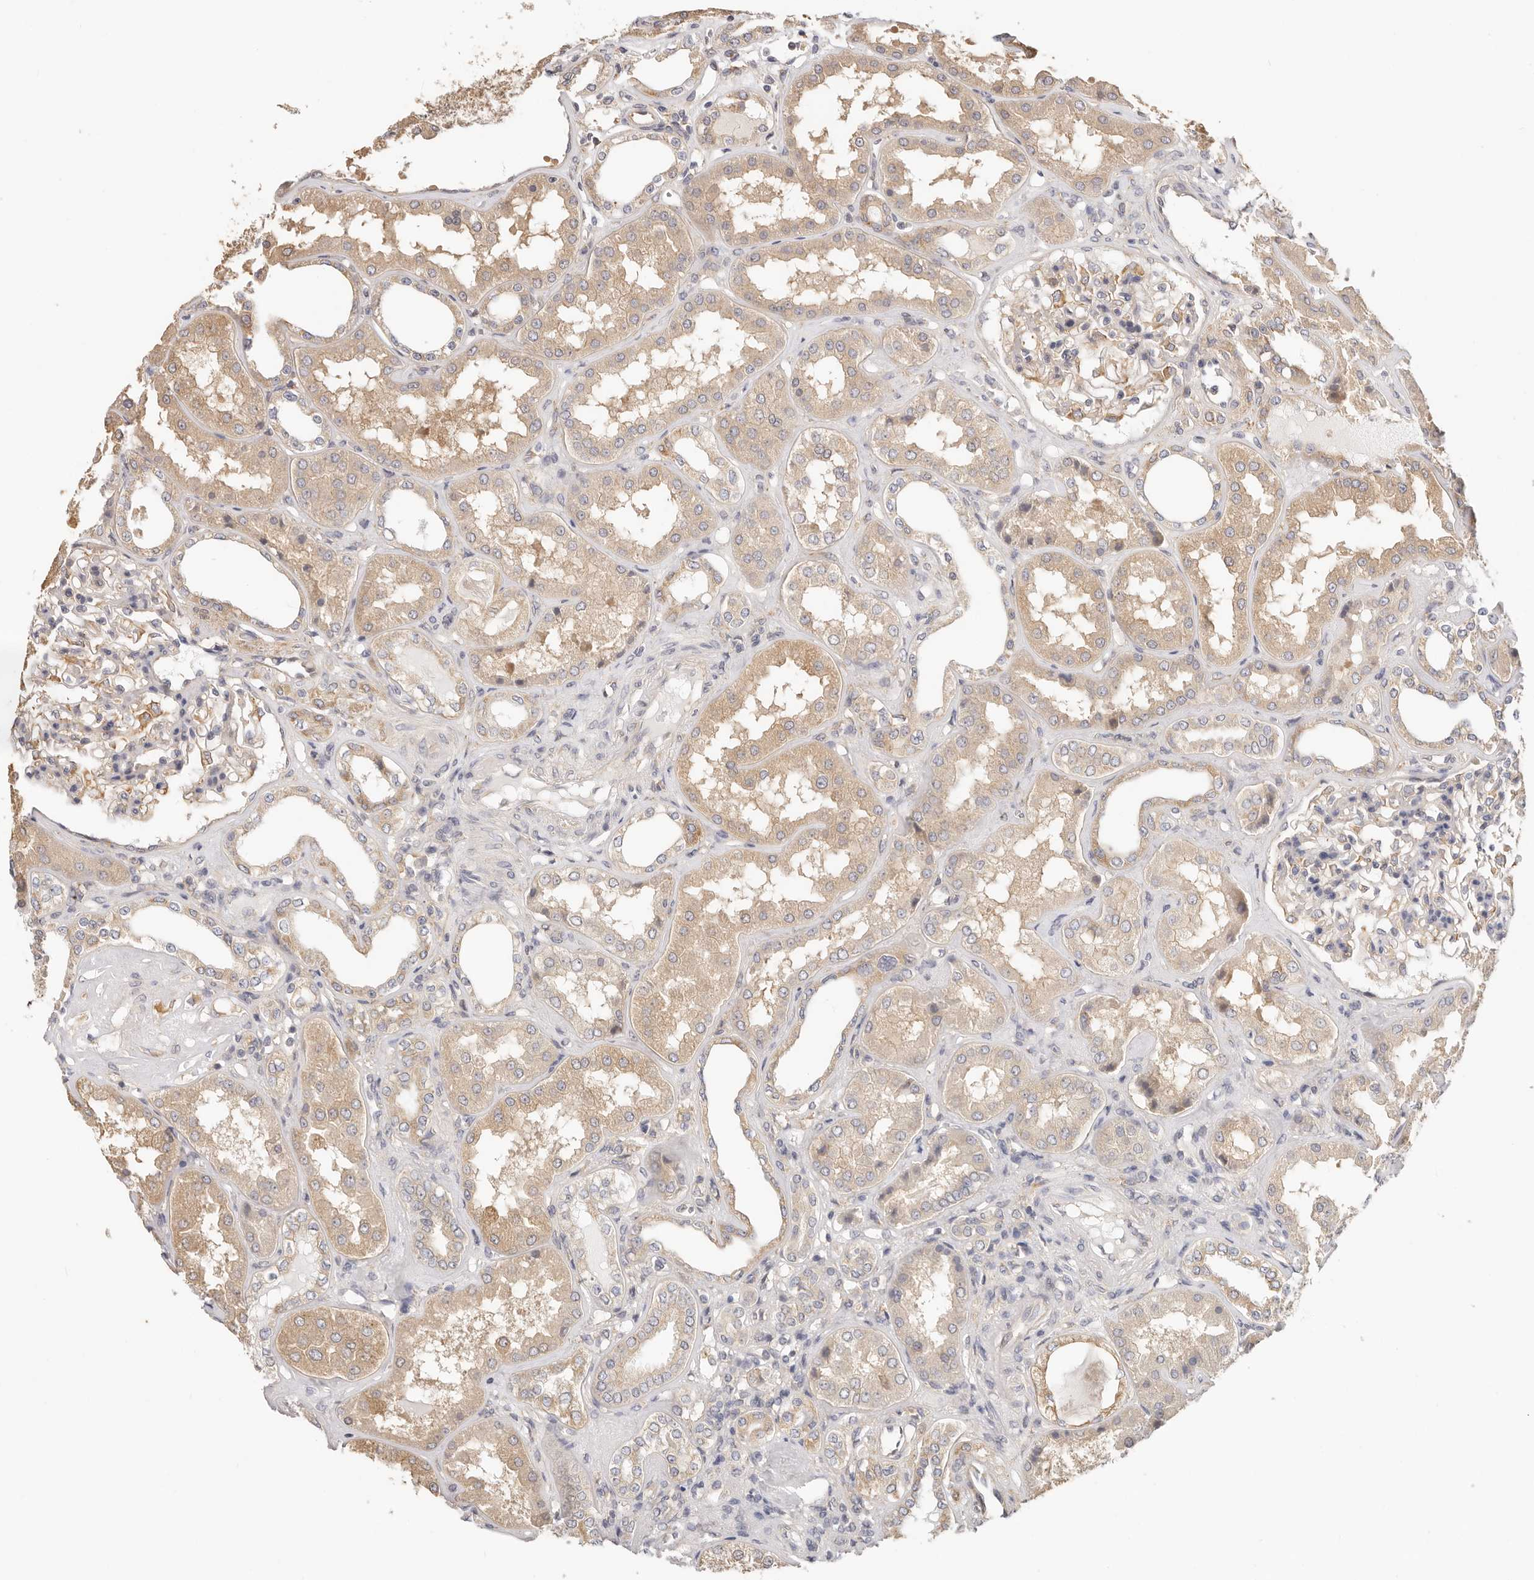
{"staining": {"intensity": "moderate", "quantity": "<25%", "location": "cytoplasmic/membranous"}, "tissue": "kidney", "cell_type": "Cells in glomeruli", "image_type": "normal", "snomed": [{"axis": "morphology", "description": "Normal tissue, NOS"}, {"axis": "topography", "description": "Kidney"}], "caption": "Benign kidney reveals moderate cytoplasmic/membranous staining in about <25% of cells in glomeruli, visualized by immunohistochemistry.", "gene": "AFDN", "patient": {"sex": "female", "age": 56}}